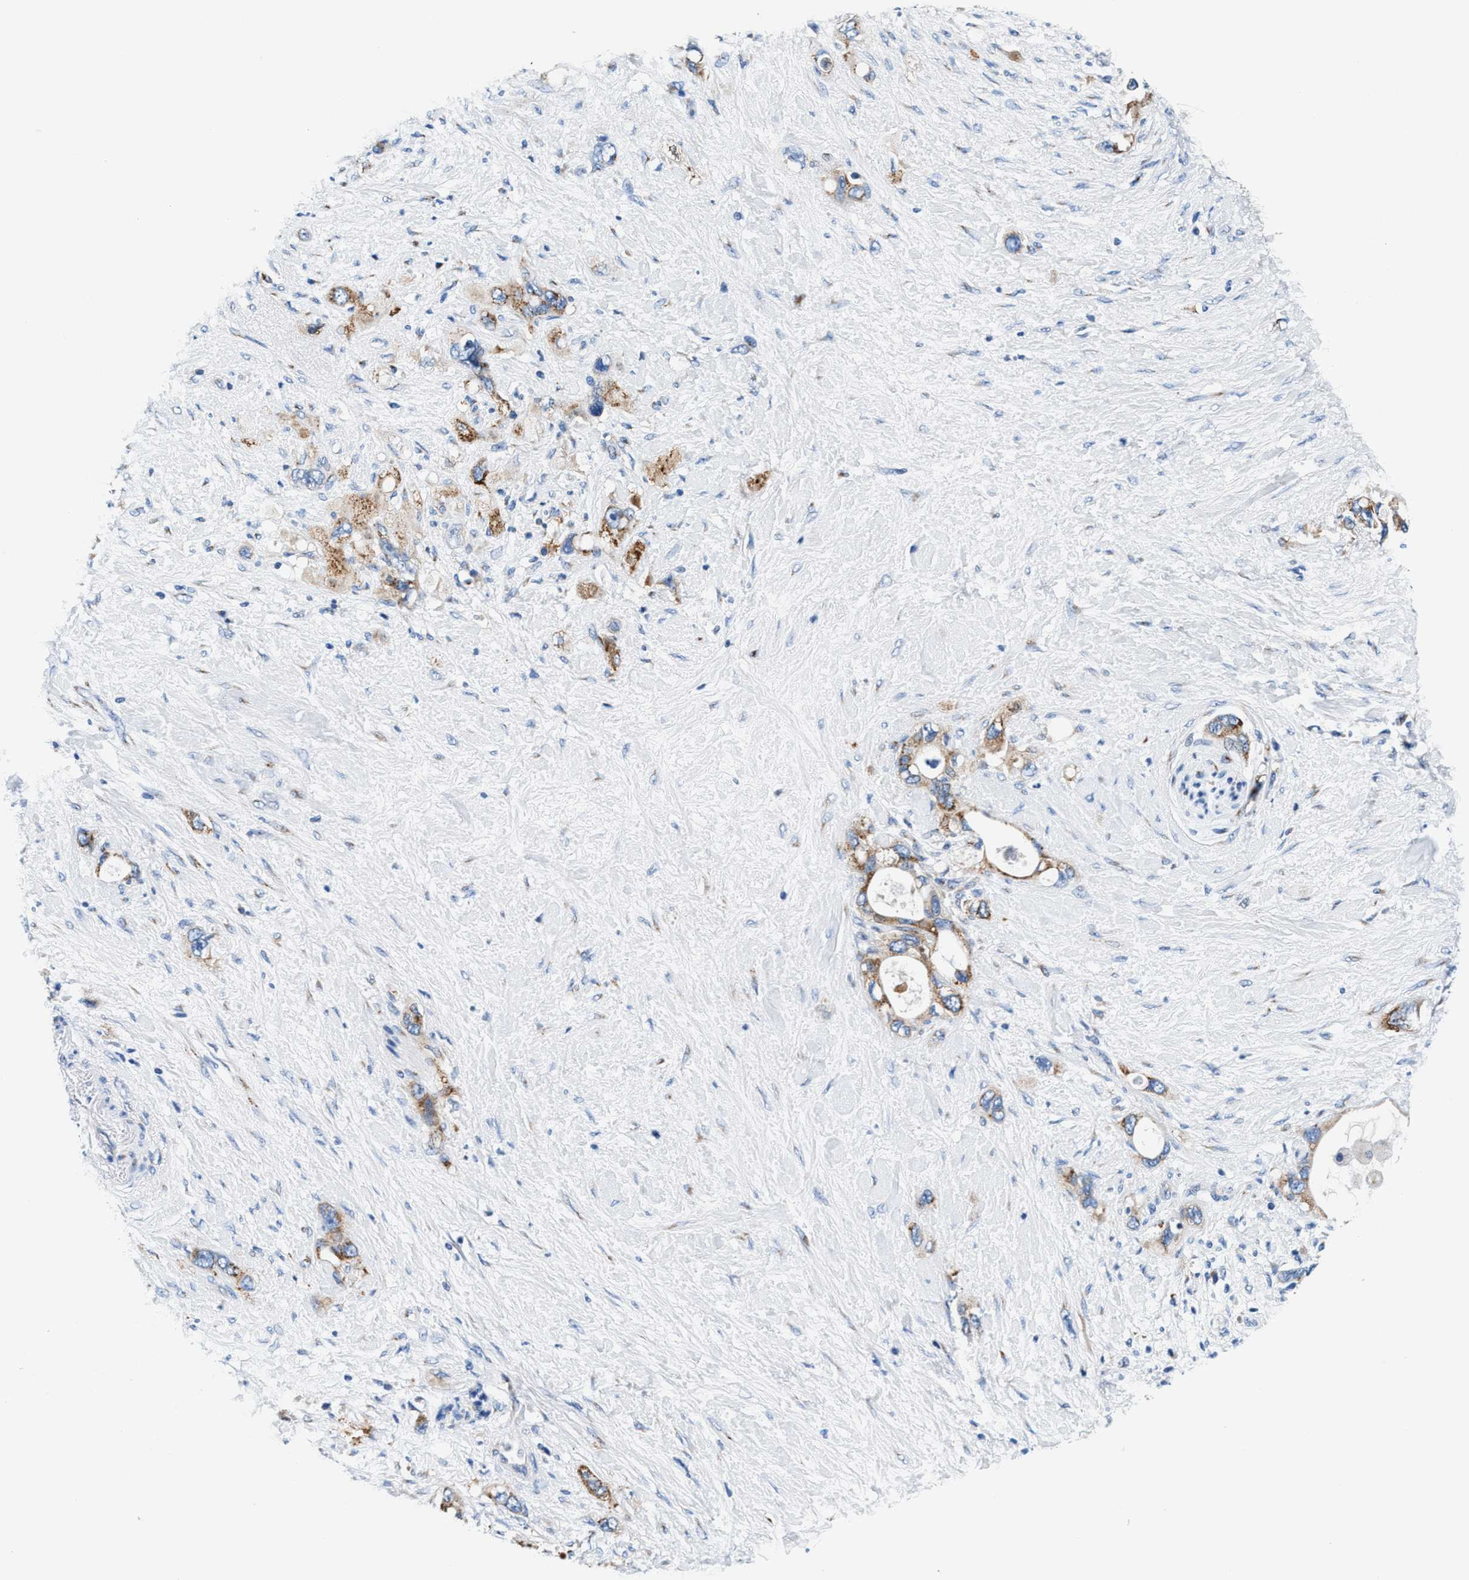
{"staining": {"intensity": "moderate", "quantity": ">75%", "location": "cytoplasmic/membranous"}, "tissue": "pancreatic cancer", "cell_type": "Tumor cells", "image_type": "cancer", "snomed": [{"axis": "morphology", "description": "Adenocarcinoma, NOS"}, {"axis": "topography", "description": "Pancreas"}], "caption": "This histopathology image displays pancreatic cancer (adenocarcinoma) stained with immunohistochemistry to label a protein in brown. The cytoplasmic/membranous of tumor cells show moderate positivity for the protein. Nuclei are counter-stained blue.", "gene": "VPS53", "patient": {"sex": "female", "age": 56}}